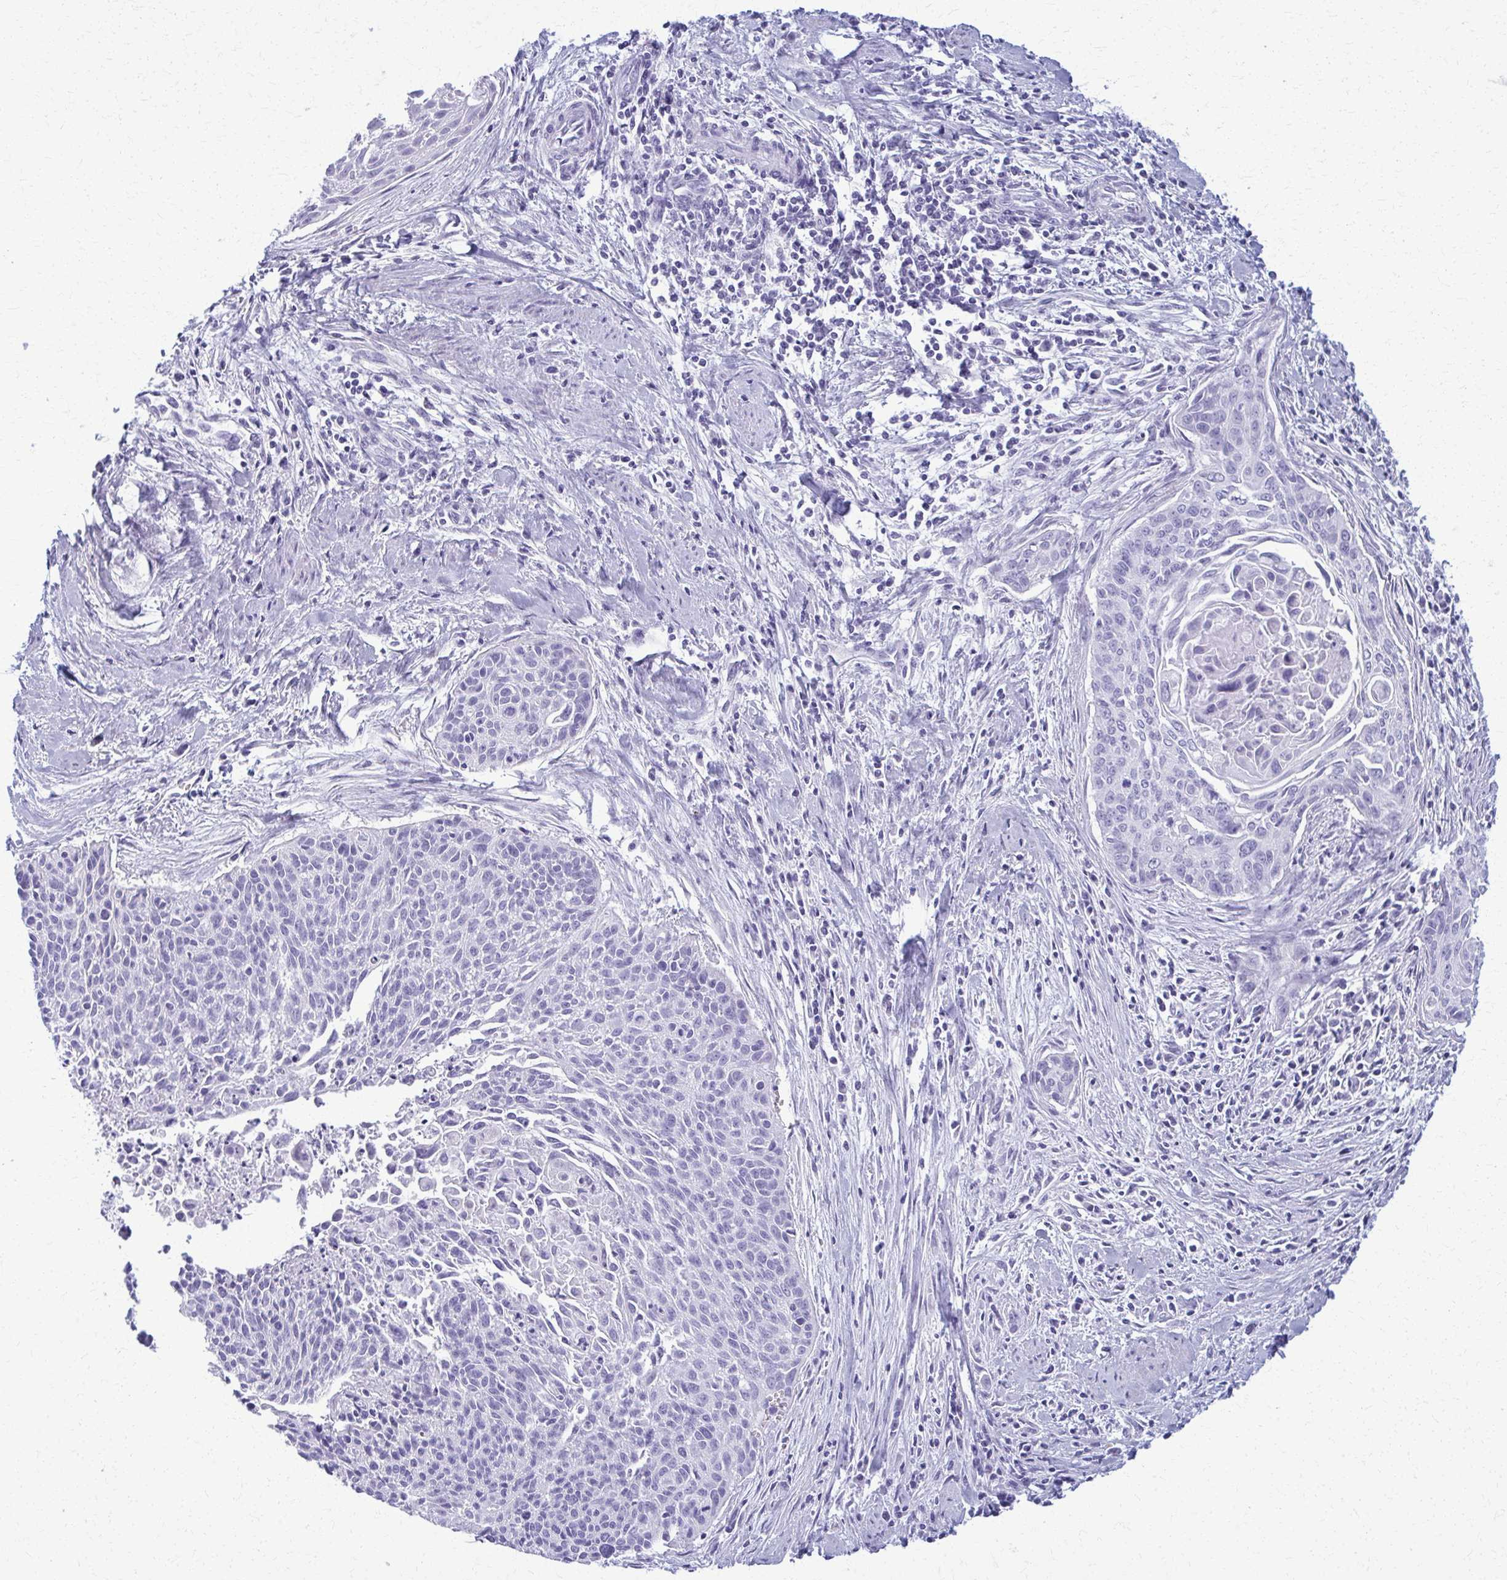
{"staining": {"intensity": "negative", "quantity": "none", "location": "none"}, "tissue": "cervical cancer", "cell_type": "Tumor cells", "image_type": "cancer", "snomed": [{"axis": "morphology", "description": "Squamous cell carcinoma, NOS"}, {"axis": "topography", "description": "Cervix"}], "caption": "A high-resolution image shows IHC staining of cervical cancer (squamous cell carcinoma), which displays no significant staining in tumor cells.", "gene": "ACSM2B", "patient": {"sex": "female", "age": 55}}